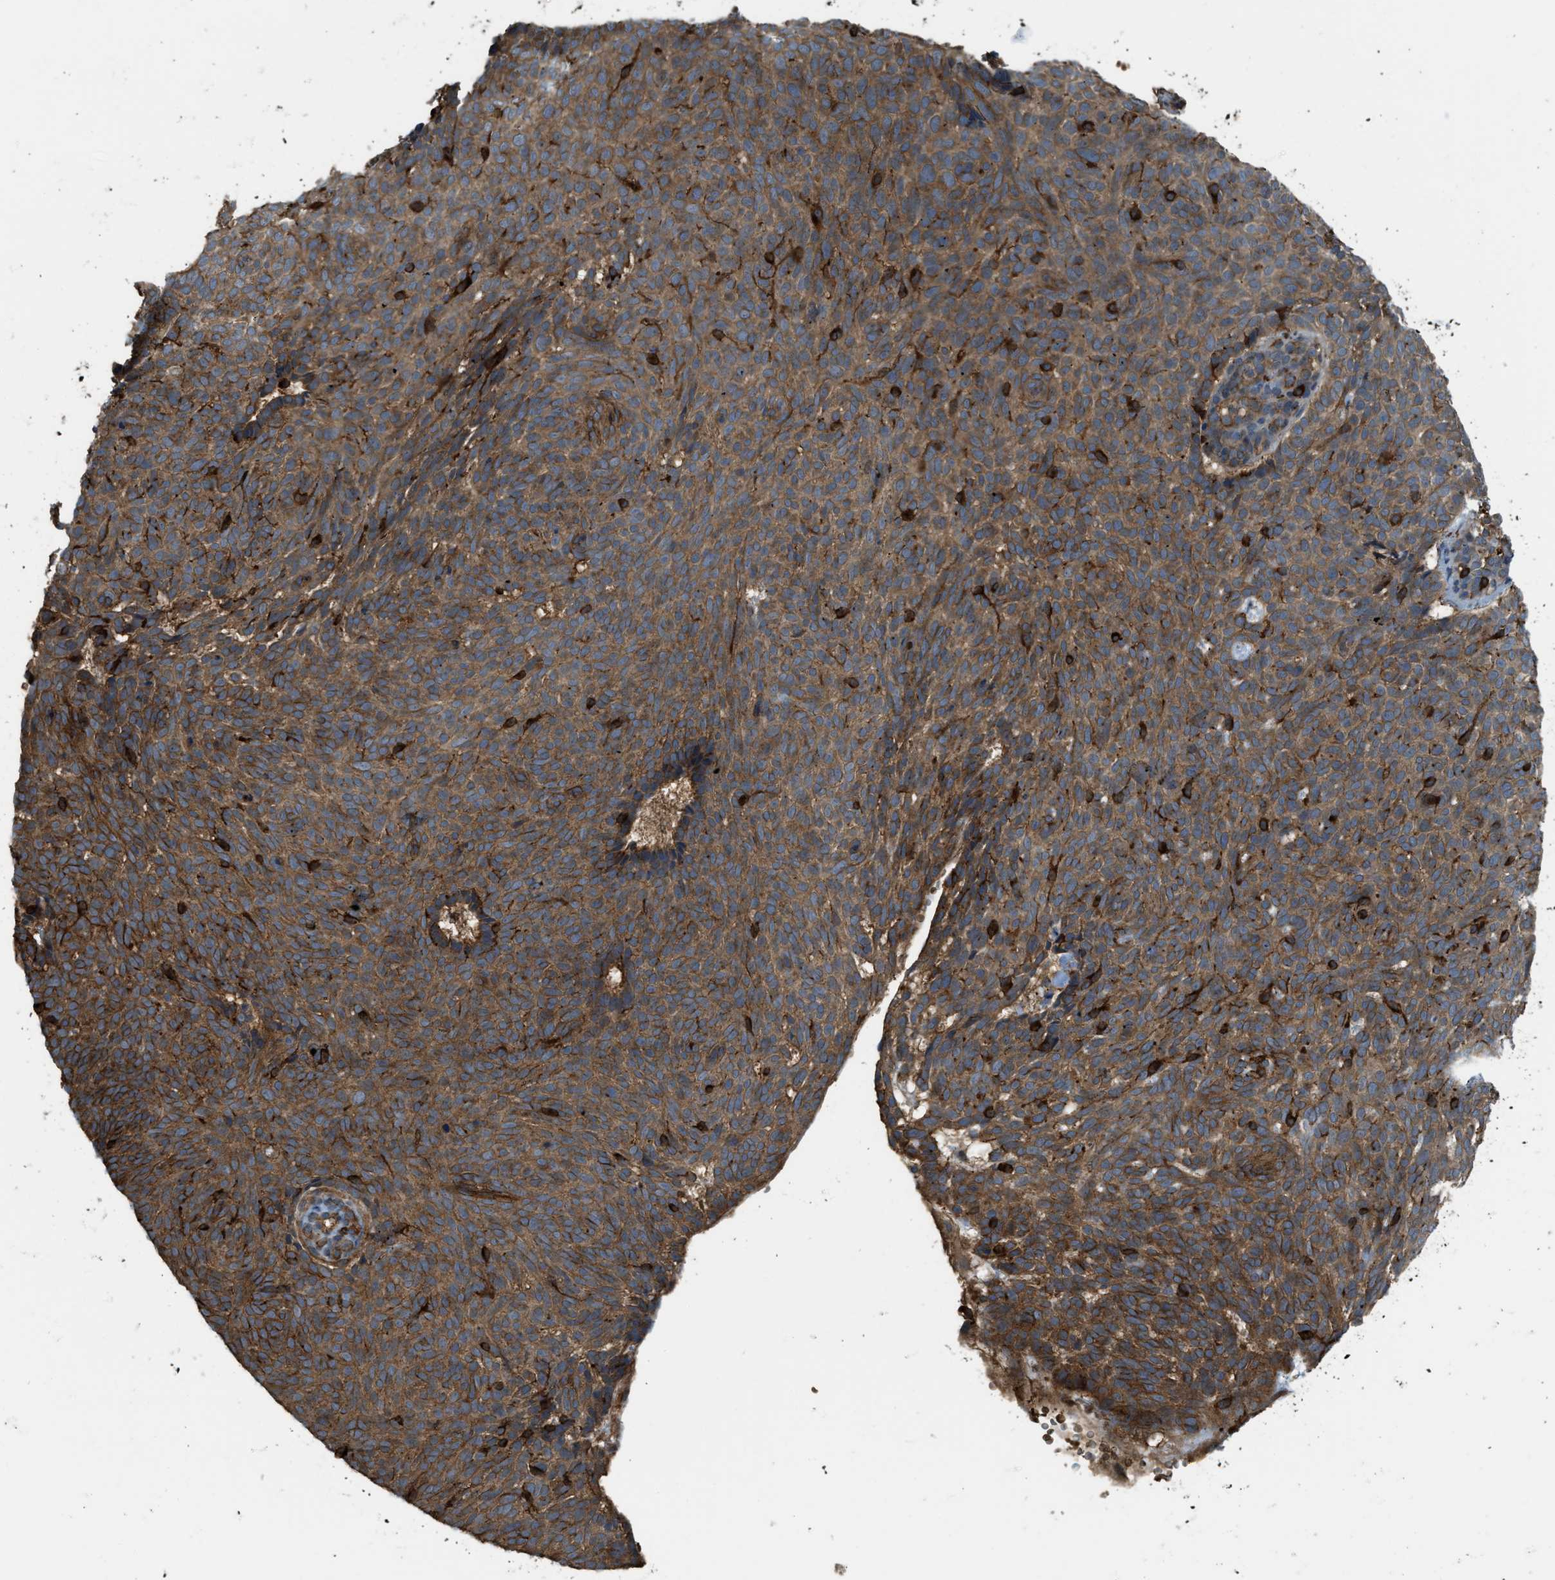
{"staining": {"intensity": "moderate", "quantity": ">75%", "location": "cytoplasmic/membranous"}, "tissue": "skin cancer", "cell_type": "Tumor cells", "image_type": "cancer", "snomed": [{"axis": "morphology", "description": "Basal cell carcinoma"}, {"axis": "topography", "description": "Skin"}], "caption": "Brown immunohistochemical staining in human skin basal cell carcinoma shows moderate cytoplasmic/membranous positivity in approximately >75% of tumor cells. (DAB (3,3'-diaminobenzidine) IHC, brown staining for protein, blue staining for nuclei).", "gene": "BAG4", "patient": {"sex": "male", "age": 61}}